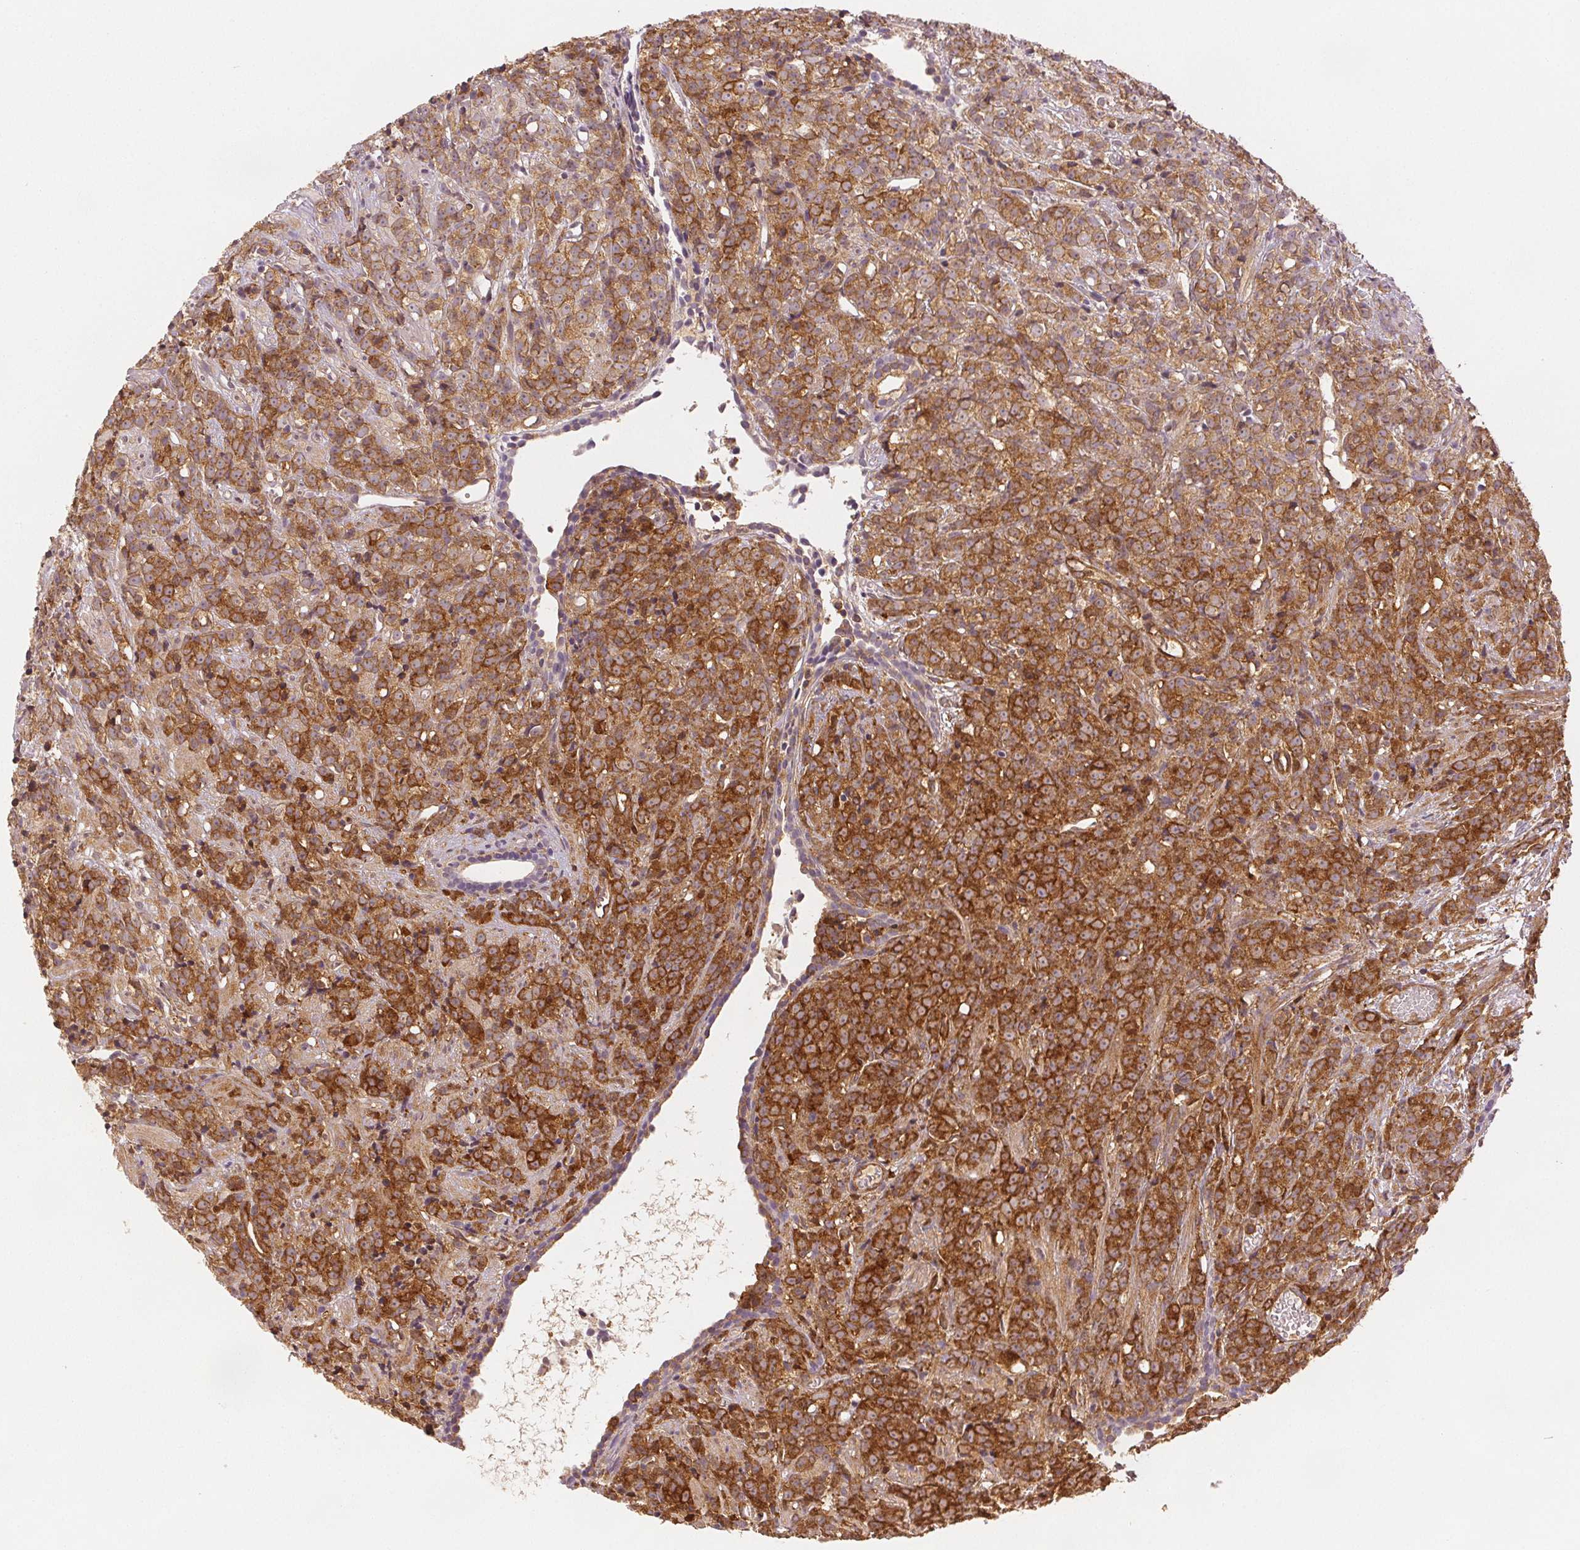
{"staining": {"intensity": "strong", "quantity": ">75%", "location": "cytoplasmic/membranous"}, "tissue": "prostate cancer", "cell_type": "Tumor cells", "image_type": "cancer", "snomed": [{"axis": "morphology", "description": "Adenocarcinoma, High grade"}, {"axis": "topography", "description": "Prostate"}], "caption": "This histopathology image reveals immunohistochemistry (IHC) staining of human prostate adenocarcinoma (high-grade), with high strong cytoplasmic/membranous expression in about >75% of tumor cells.", "gene": "DIAPH2", "patient": {"sex": "male", "age": 81}}